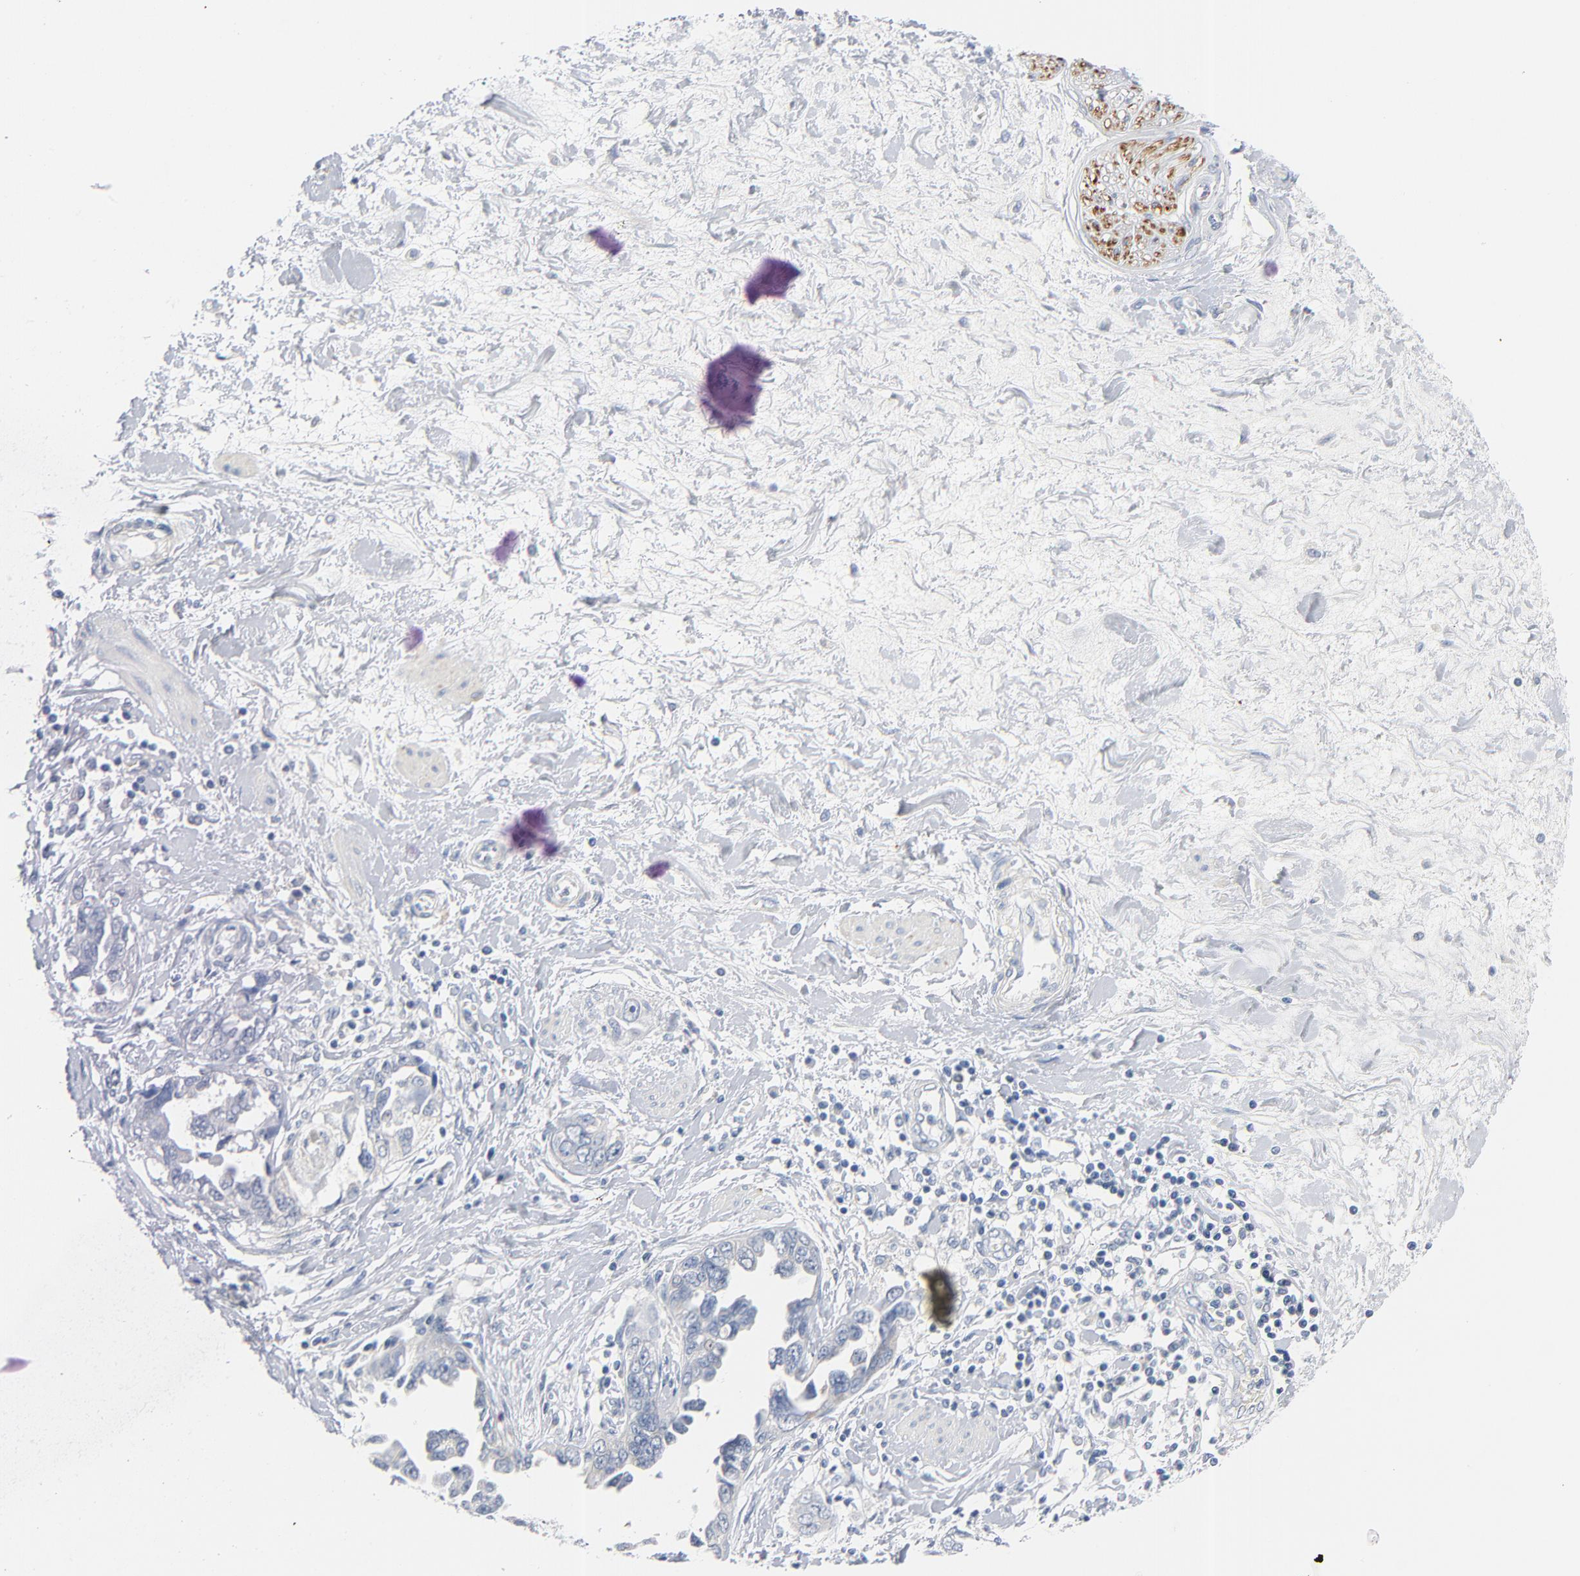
{"staining": {"intensity": "negative", "quantity": "none", "location": "none"}, "tissue": "ovarian cancer", "cell_type": "Tumor cells", "image_type": "cancer", "snomed": [{"axis": "morphology", "description": "Cystadenocarcinoma, serous, NOS"}, {"axis": "topography", "description": "Ovary"}], "caption": "Tumor cells are negative for brown protein staining in ovarian serous cystadenocarcinoma.", "gene": "IFT43", "patient": {"sex": "female", "age": 63}}